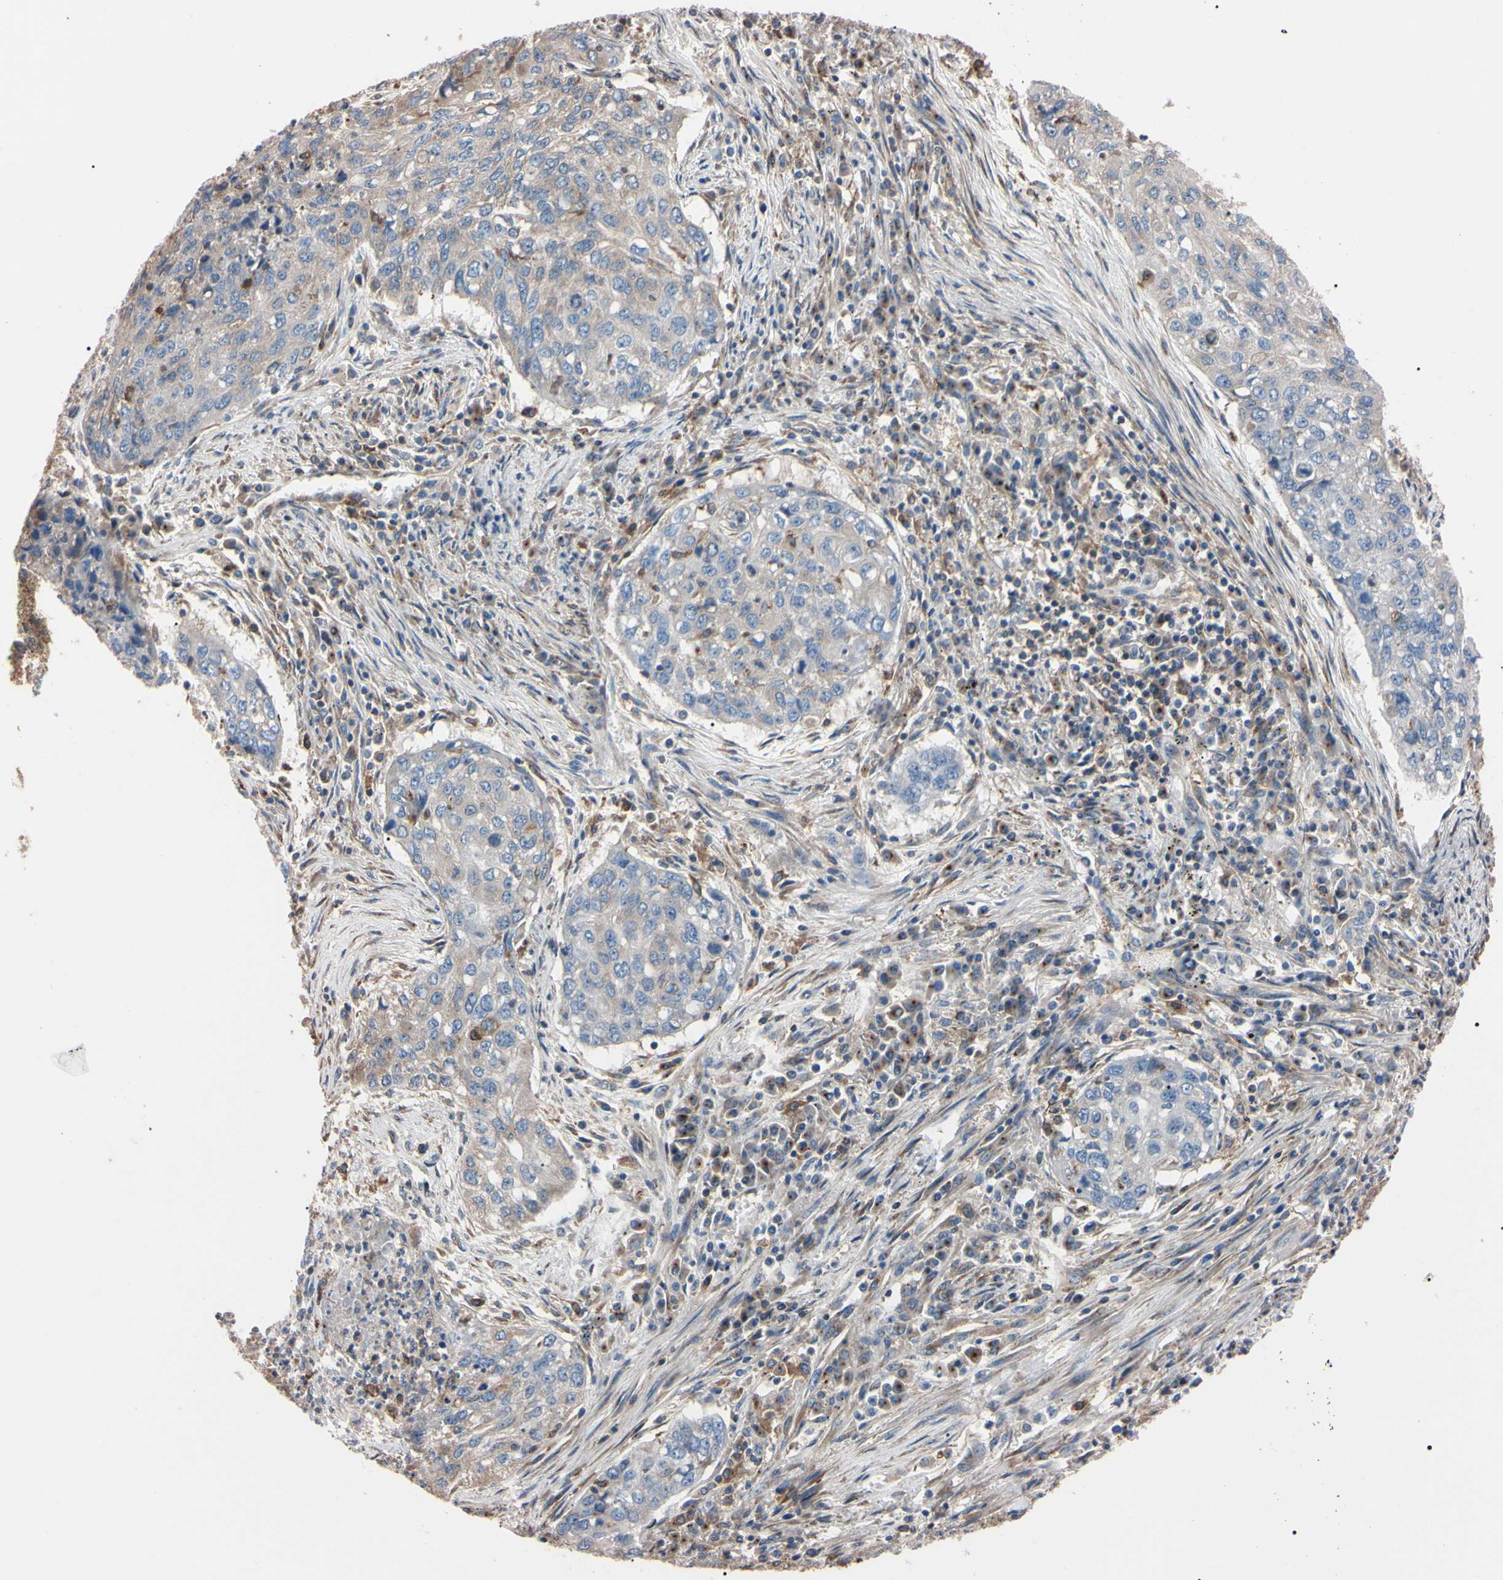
{"staining": {"intensity": "weak", "quantity": ">75%", "location": "cytoplasmic/membranous"}, "tissue": "lung cancer", "cell_type": "Tumor cells", "image_type": "cancer", "snomed": [{"axis": "morphology", "description": "Squamous cell carcinoma, NOS"}, {"axis": "topography", "description": "Lung"}], "caption": "Protein expression by immunohistochemistry reveals weak cytoplasmic/membranous staining in approximately >75% of tumor cells in lung cancer. The staining is performed using DAB (3,3'-diaminobenzidine) brown chromogen to label protein expression. The nuclei are counter-stained blue using hematoxylin.", "gene": "PRKACA", "patient": {"sex": "female", "age": 63}}